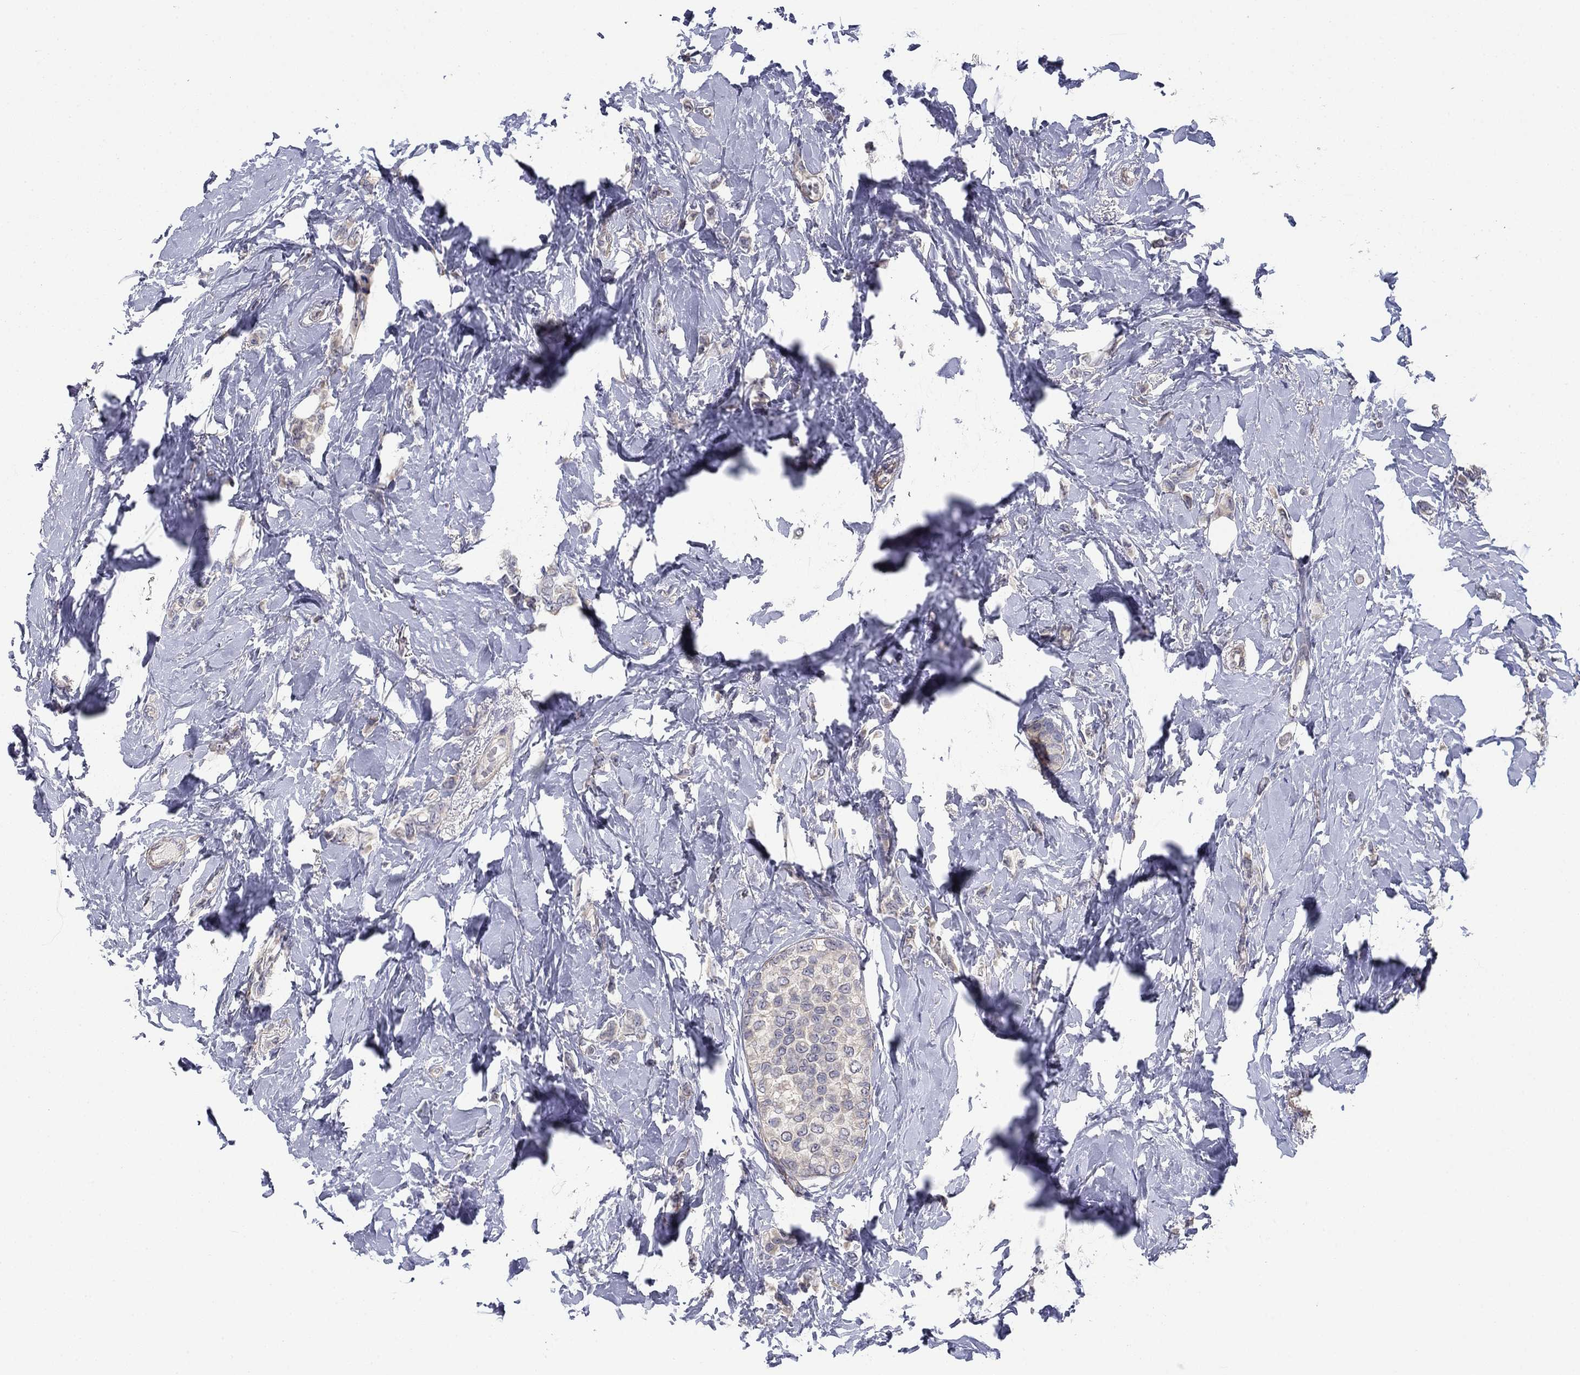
{"staining": {"intensity": "negative", "quantity": "none", "location": "none"}, "tissue": "breast cancer", "cell_type": "Tumor cells", "image_type": "cancer", "snomed": [{"axis": "morphology", "description": "Lobular carcinoma"}, {"axis": "topography", "description": "Breast"}], "caption": "The micrograph demonstrates no significant positivity in tumor cells of breast cancer. (DAB (3,3'-diaminobenzidine) immunohistochemistry with hematoxylin counter stain).", "gene": "GRK7", "patient": {"sex": "female", "age": 66}}